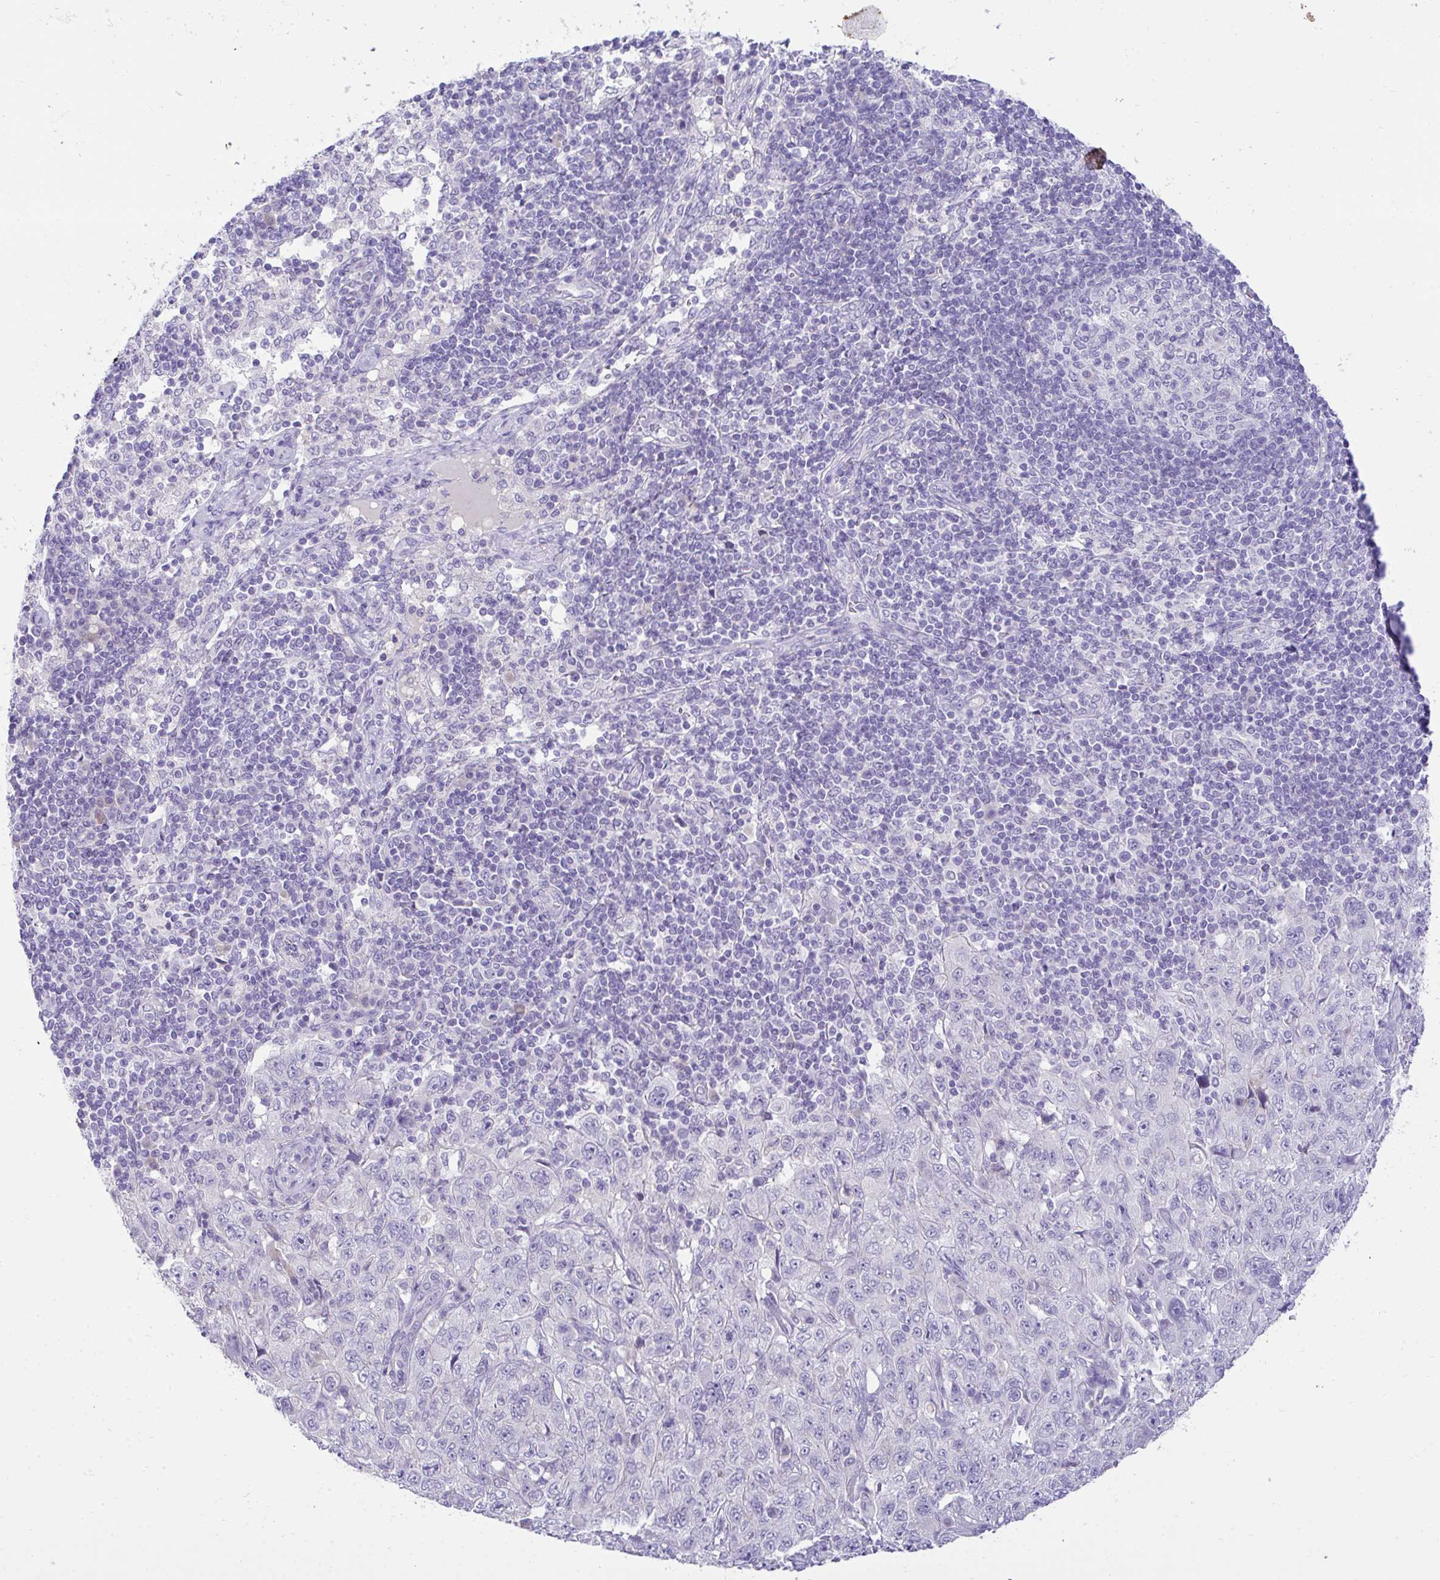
{"staining": {"intensity": "negative", "quantity": "none", "location": "none"}, "tissue": "pancreatic cancer", "cell_type": "Tumor cells", "image_type": "cancer", "snomed": [{"axis": "morphology", "description": "Adenocarcinoma, NOS"}, {"axis": "topography", "description": "Pancreas"}], "caption": "High power microscopy image of an immunohistochemistry histopathology image of adenocarcinoma (pancreatic), revealing no significant staining in tumor cells.", "gene": "TMCO5A", "patient": {"sex": "male", "age": 68}}